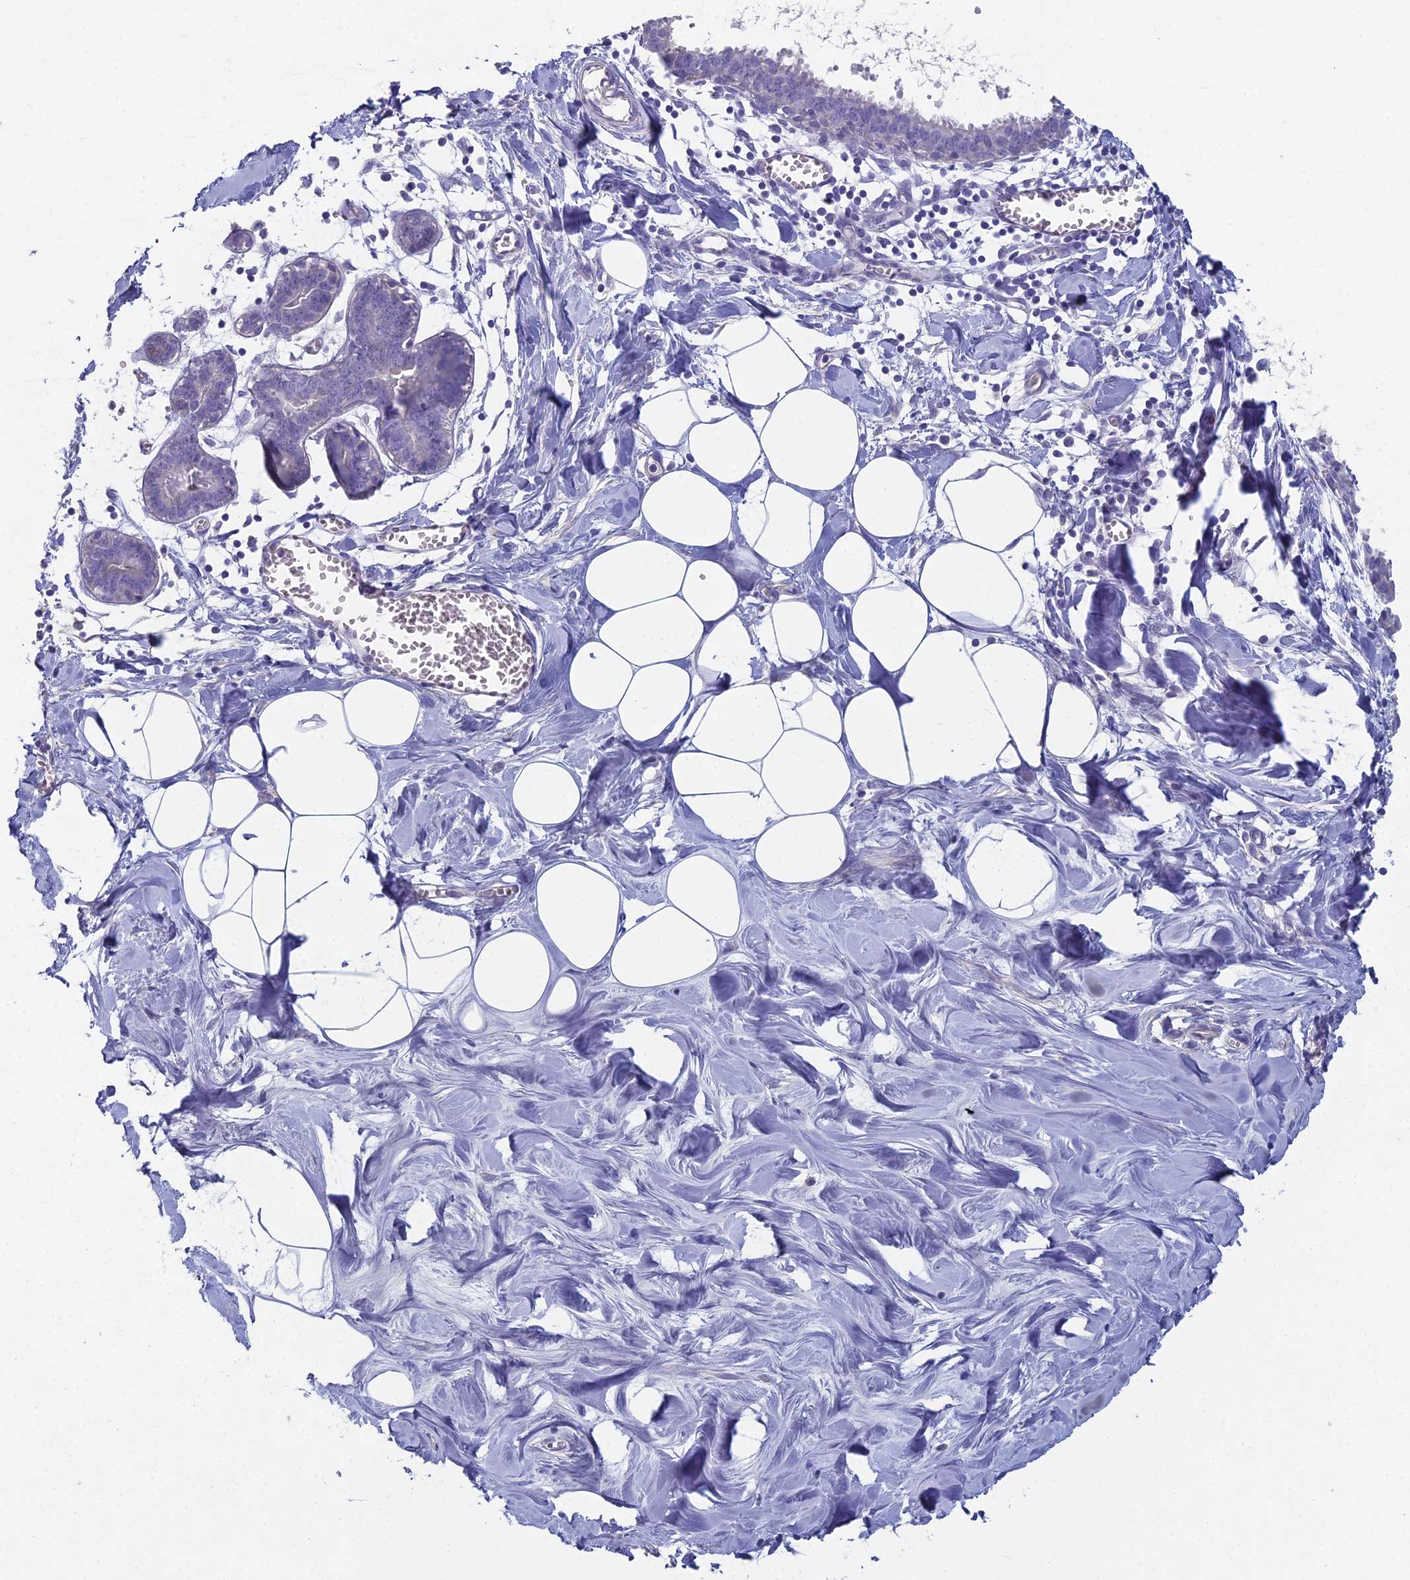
{"staining": {"intensity": "negative", "quantity": "none", "location": "none"}, "tissue": "breast", "cell_type": "Adipocytes", "image_type": "normal", "snomed": [{"axis": "morphology", "description": "Normal tissue, NOS"}, {"axis": "topography", "description": "Breast"}], "caption": "A high-resolution micrograph shows IHC staining of unremarkable breast, which displays no significant positivity in adipocytes.", "gene": "NCAM1", "patient": {"sex": "female", "age": 27}}